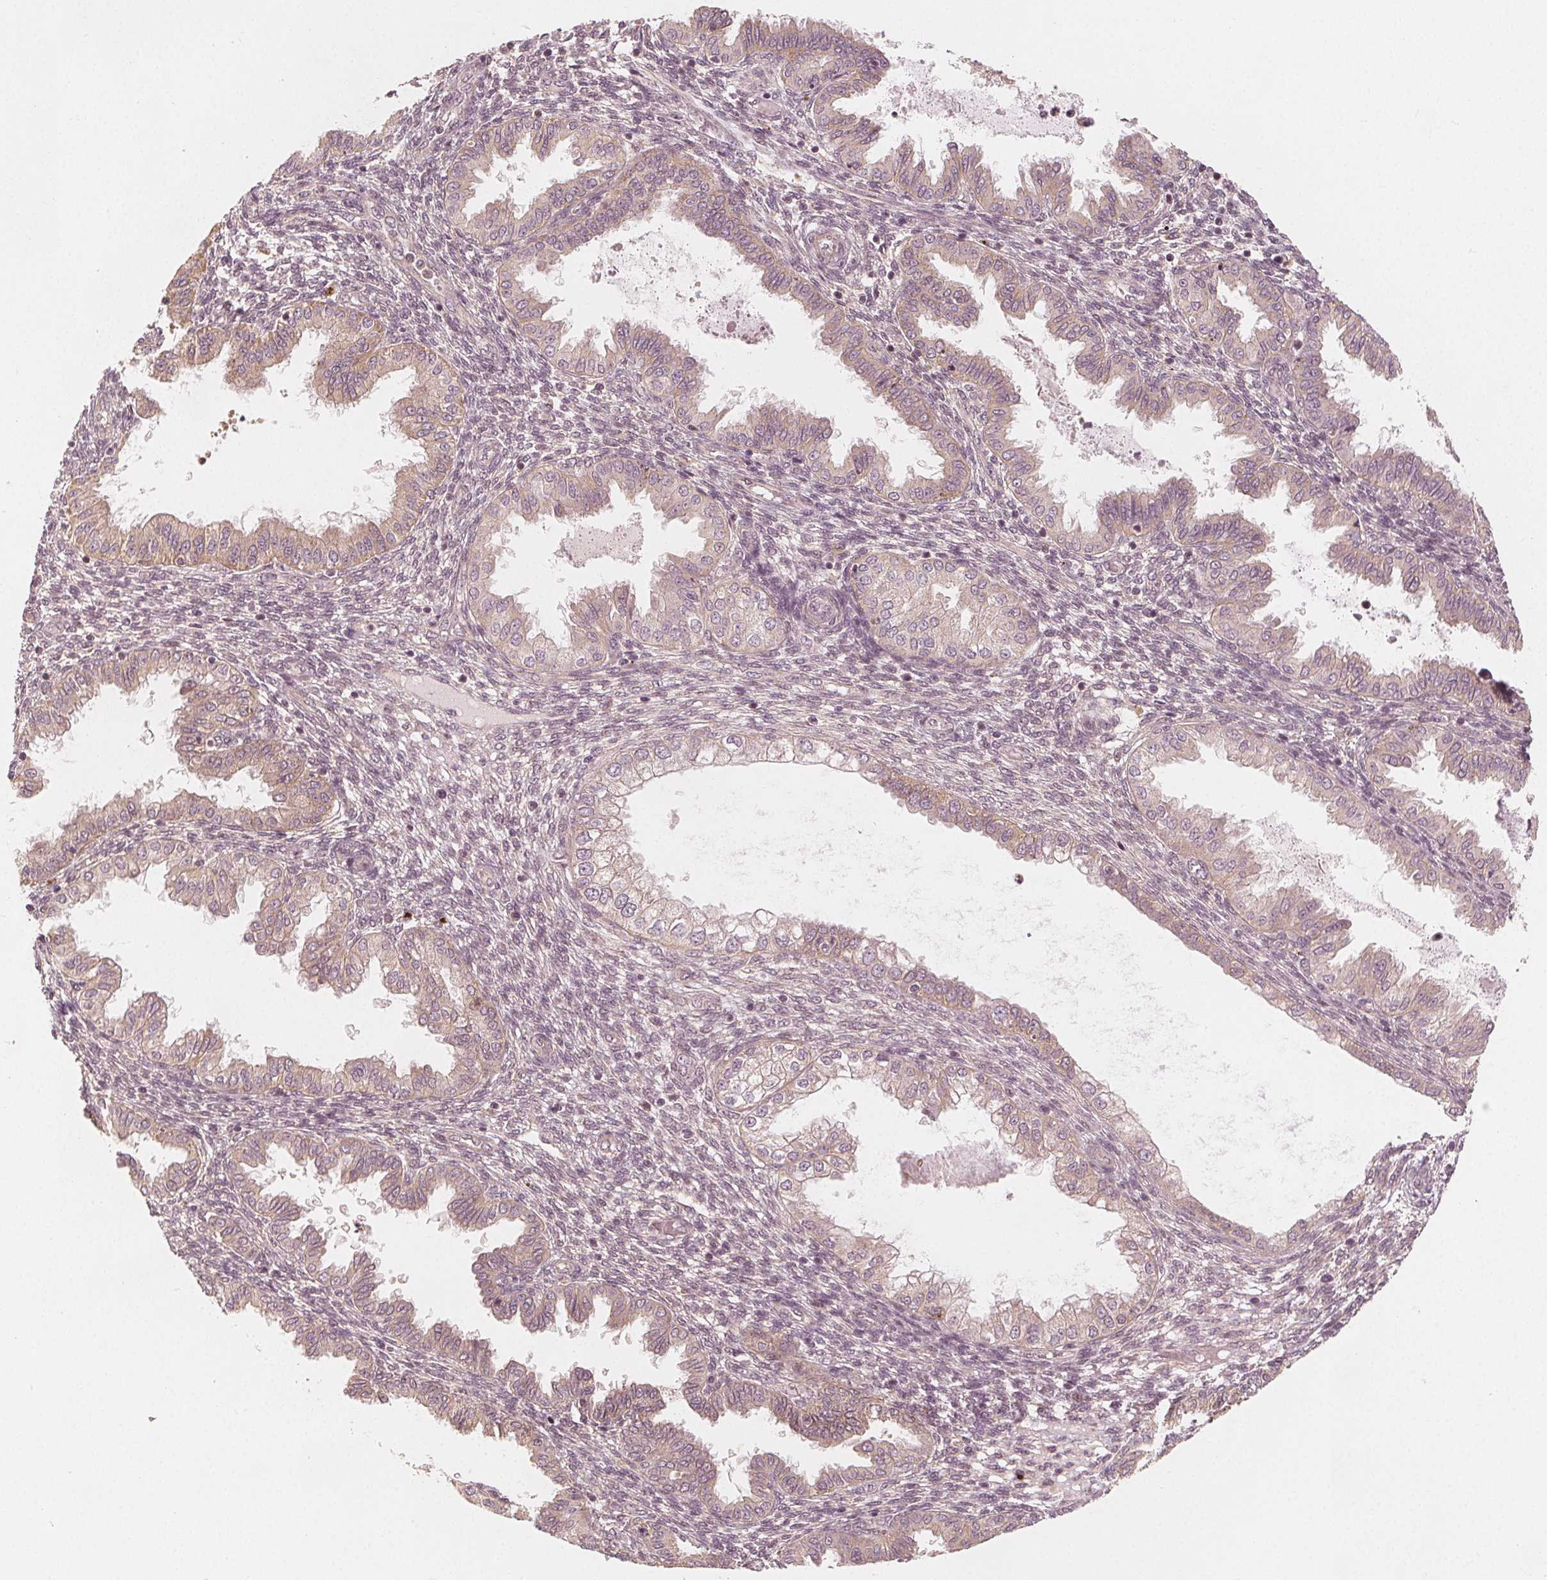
{"staining": {"intensity": "negative", "quantity": "none", "location": "none"}, "tissue": "endometrium", "cell_type": "Cells in endometrial stroma", "image_type": "normal", "snomed": [{"axis": "morphology", "description": "Normal tissue, NOS"}, {"axis": "topography", "description": "Endometrium"}], "caption": "The immunohistochemistry (IHC) histopathology image has no significant expression in cells in endometrial stroma of endometrium.", "gene": "SNX12", "patient": {"sex": "female", "age": 33}}